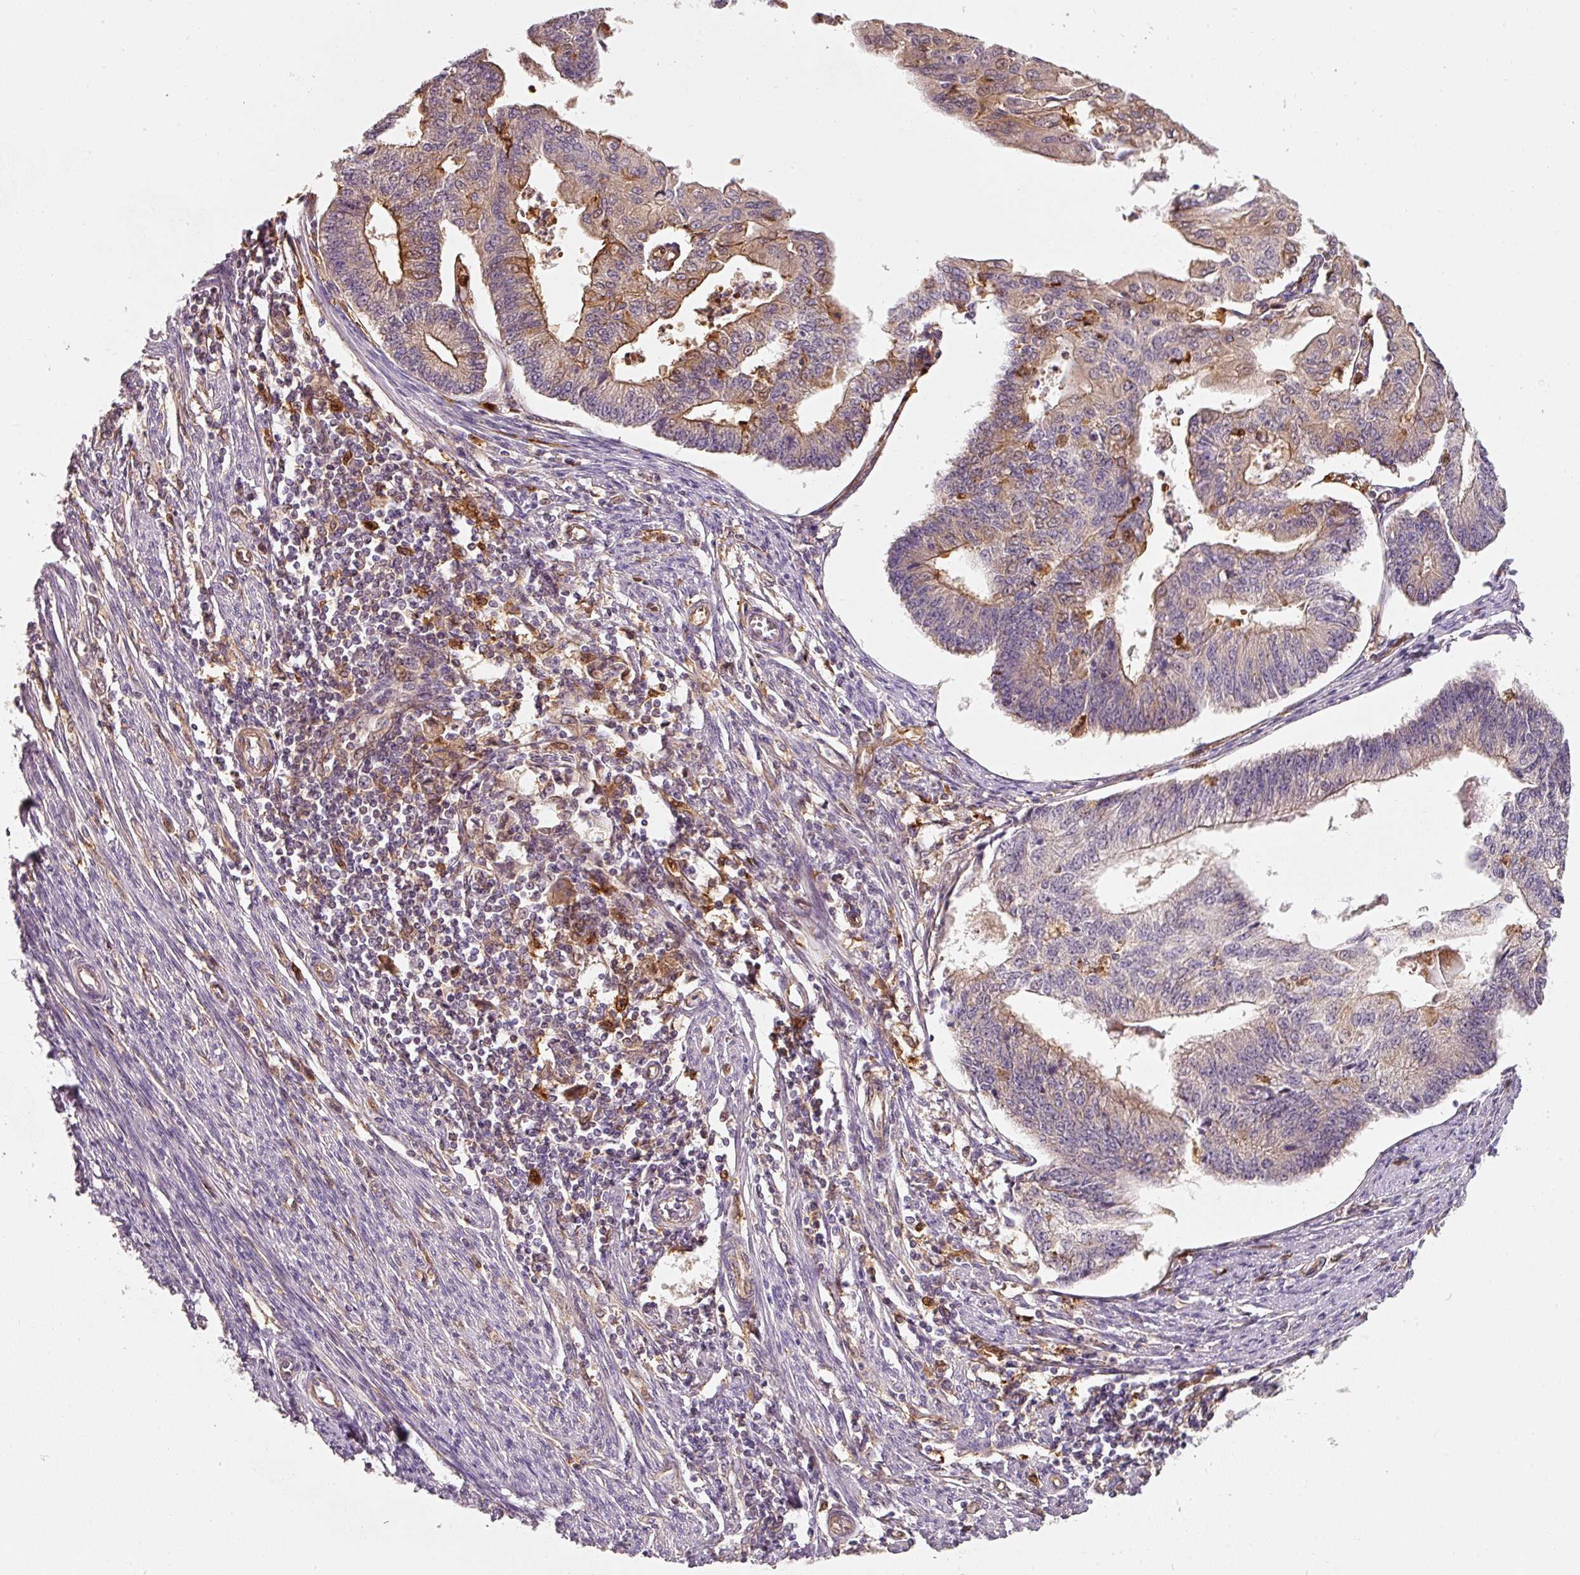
{"staining": {"intensity": "moderate", "quantity": "<25%", "location": "cytoplasmic/membranous"}, "tissue": "endometrial cancer", "cell_type": "Tumor cells", "image_type": "cancer", "snomed": [{"axis": "morphology", "description": "Adenocarcinoma, NOS"}, {"axis": "topography", "description": "Endometrium"}], "caption": "Protein expression analysis of human endometrial adenocarcinoma reveals moderate cytoplasmic/membranous positivity in about <25% of tumor cells.", "gene": "IQGAP2", "patient": {"sex": "female", "age": 56}}